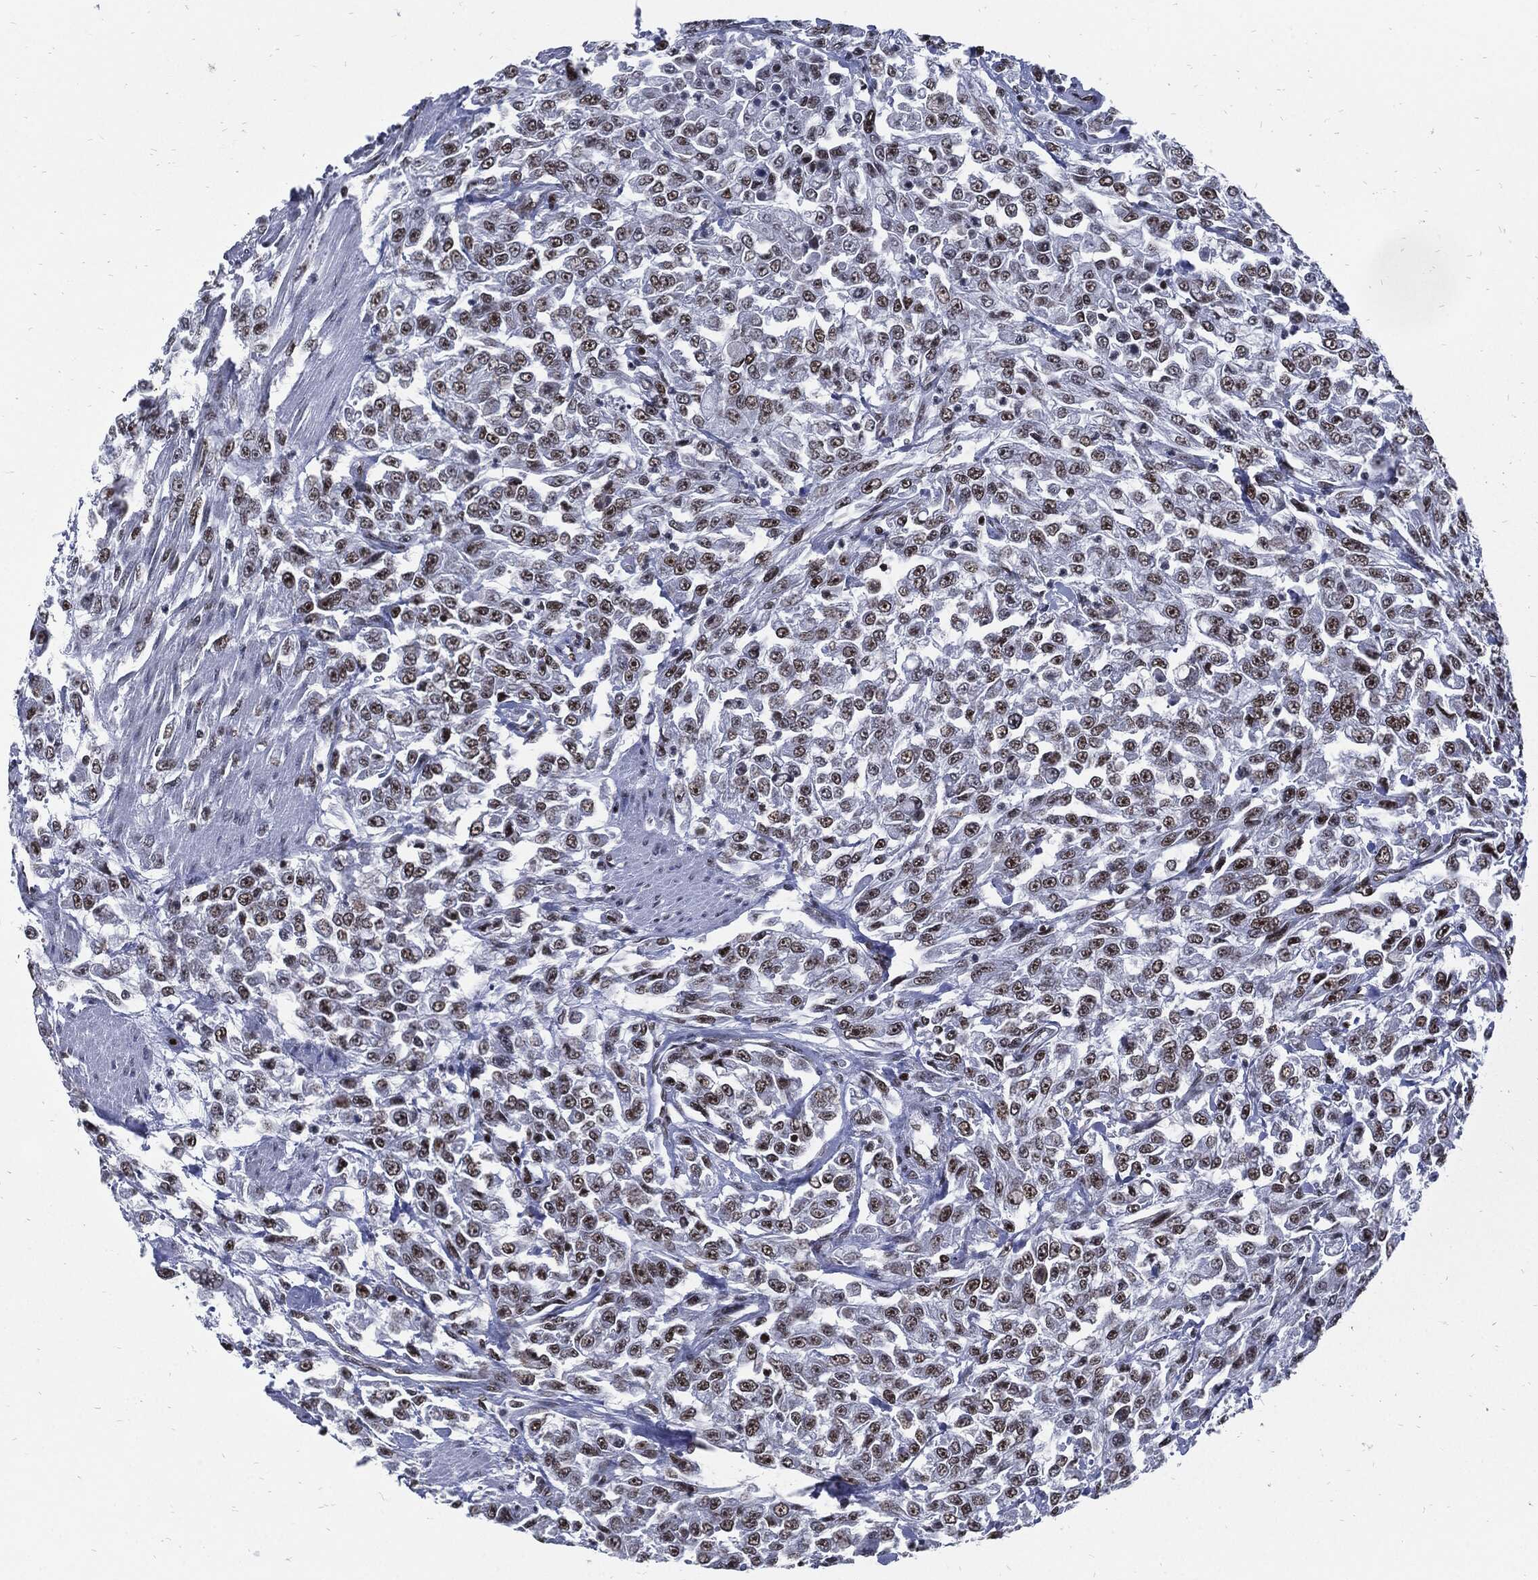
{"staining": {"intensity": "moderate", "quantity": ">75%", "location": "nuclear"}, "tissue": "urothelial cancer", "cell_type": "Tumor cells", "image_type": "cancer", "snomed": [{"axis": "morphology", "description": "Urothelial carcinoma, High grade"}, {"axis": "topography", "description": "Urinary bladder"}], "caption": "A histopathology image of urothelial cancer stained for a protein reveals moderate nuclear brown staining in tumor cells.", "gene": "TERF2", "patient": {"sex": "male", "age": 46}}